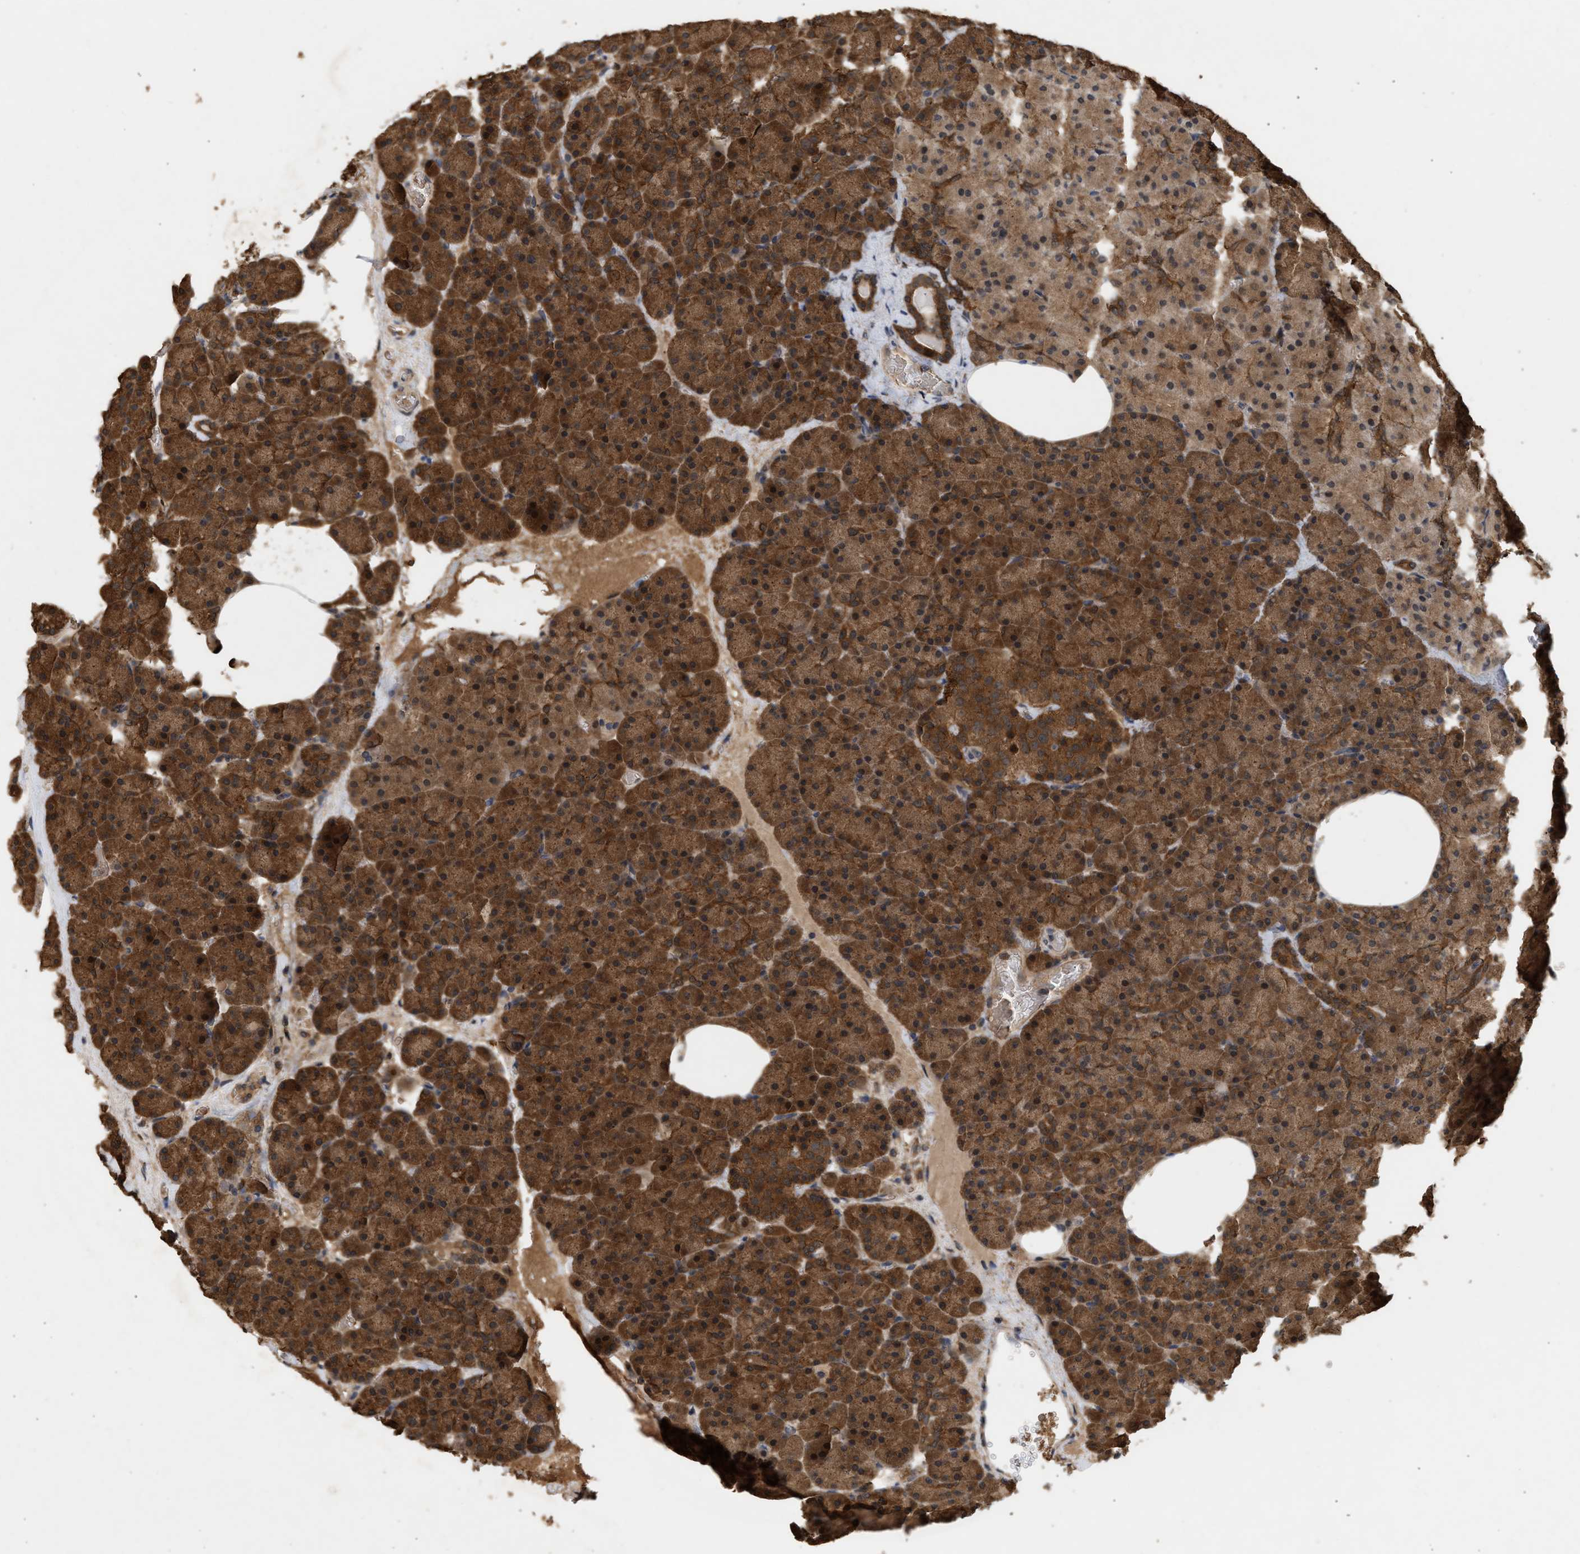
{"staining": {"intensity": "strong", "quantity": ">75%", "location": "cytoplasmic/membranous,nuclear"}, "tissue": "pancreas", "cell_type": "Exocrine glandular cells", "image_type": "normal", "snomed": [{"axis": "morphology", "description": "Normal tissue, NOS"}, {"axis": "morphology", "description": "Carcinoid, malignant, NOS"}, {"axis": "topography", "description": "Pancreas"}], "caption": "Protein positivity by immunohistochemistry (IHC) demonstrates strong cytoplasmic/membranous,nuclear staining in approximately >75% of exocrine glandular cells in benign pancreas.", "gene": "FITM1", "patient": {"sex": "female", "age": 35}}